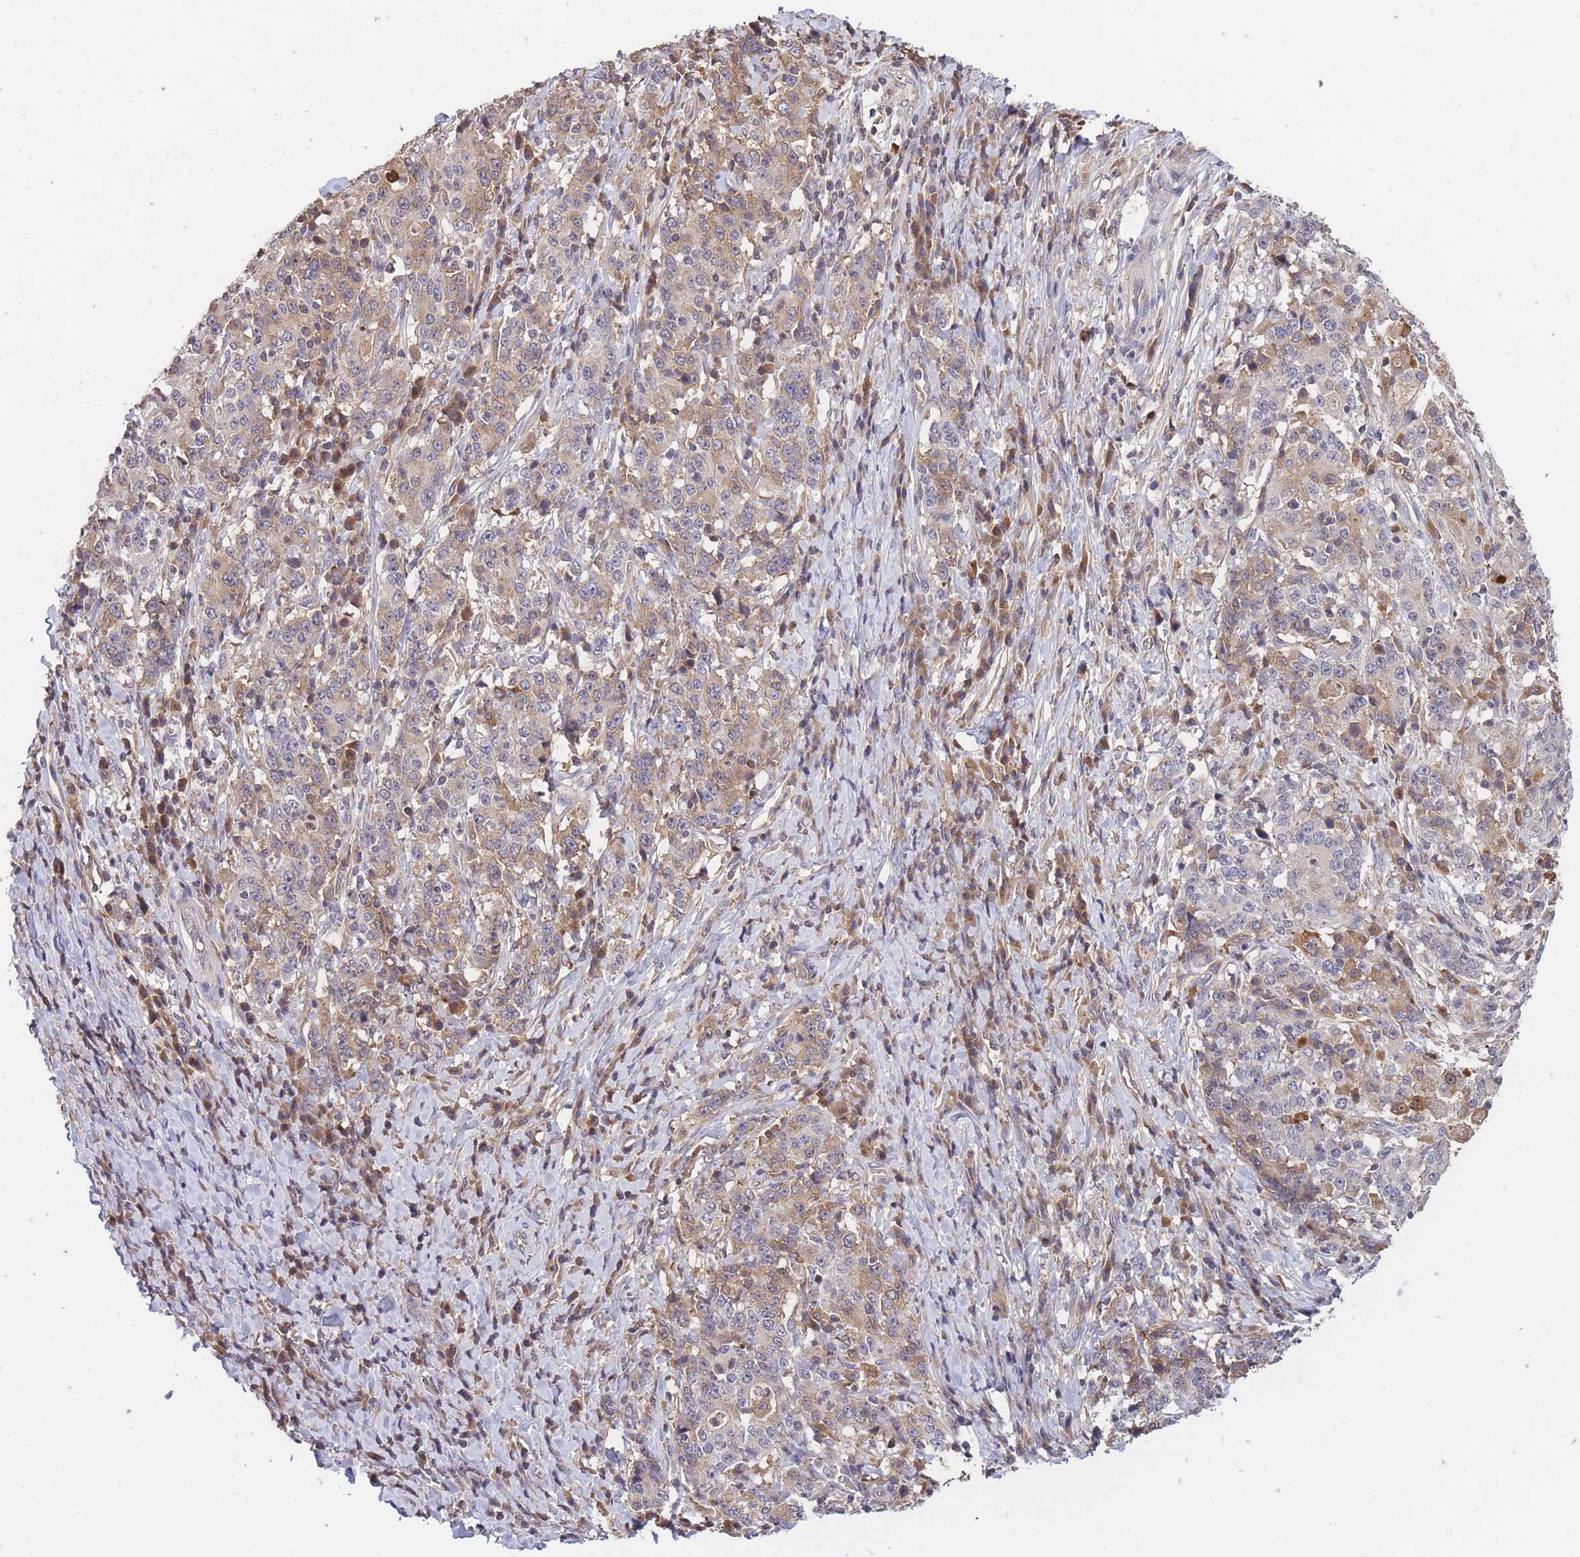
{"staining": {"intensity": "weak", "quantity": "25%-75%", "location": "cytoplasmic/membranous"}, "tissue": "stomach cancer", "cell_type": "Tumor cells", "image_type": "cancer", "snomed": [{"axis": "morphology", "description": "Normal tissue, NOS"}, {"axis": "morphology", "description": "Adenocarcinoma, NOS"}, {"axis": "topography", "description": "Stomach, upper"}, {"axis": "topography", "description": "Stomach"}], "caption": "There is low levels of weak cytoplasmic/membranous expression in tumor cells of stomach cancer (adenocarcinoma), as demonstrated by immunohistochemical staining (brown color).", "gene": "RALGDS", "patient": {"sex": "male", "age": 59}}